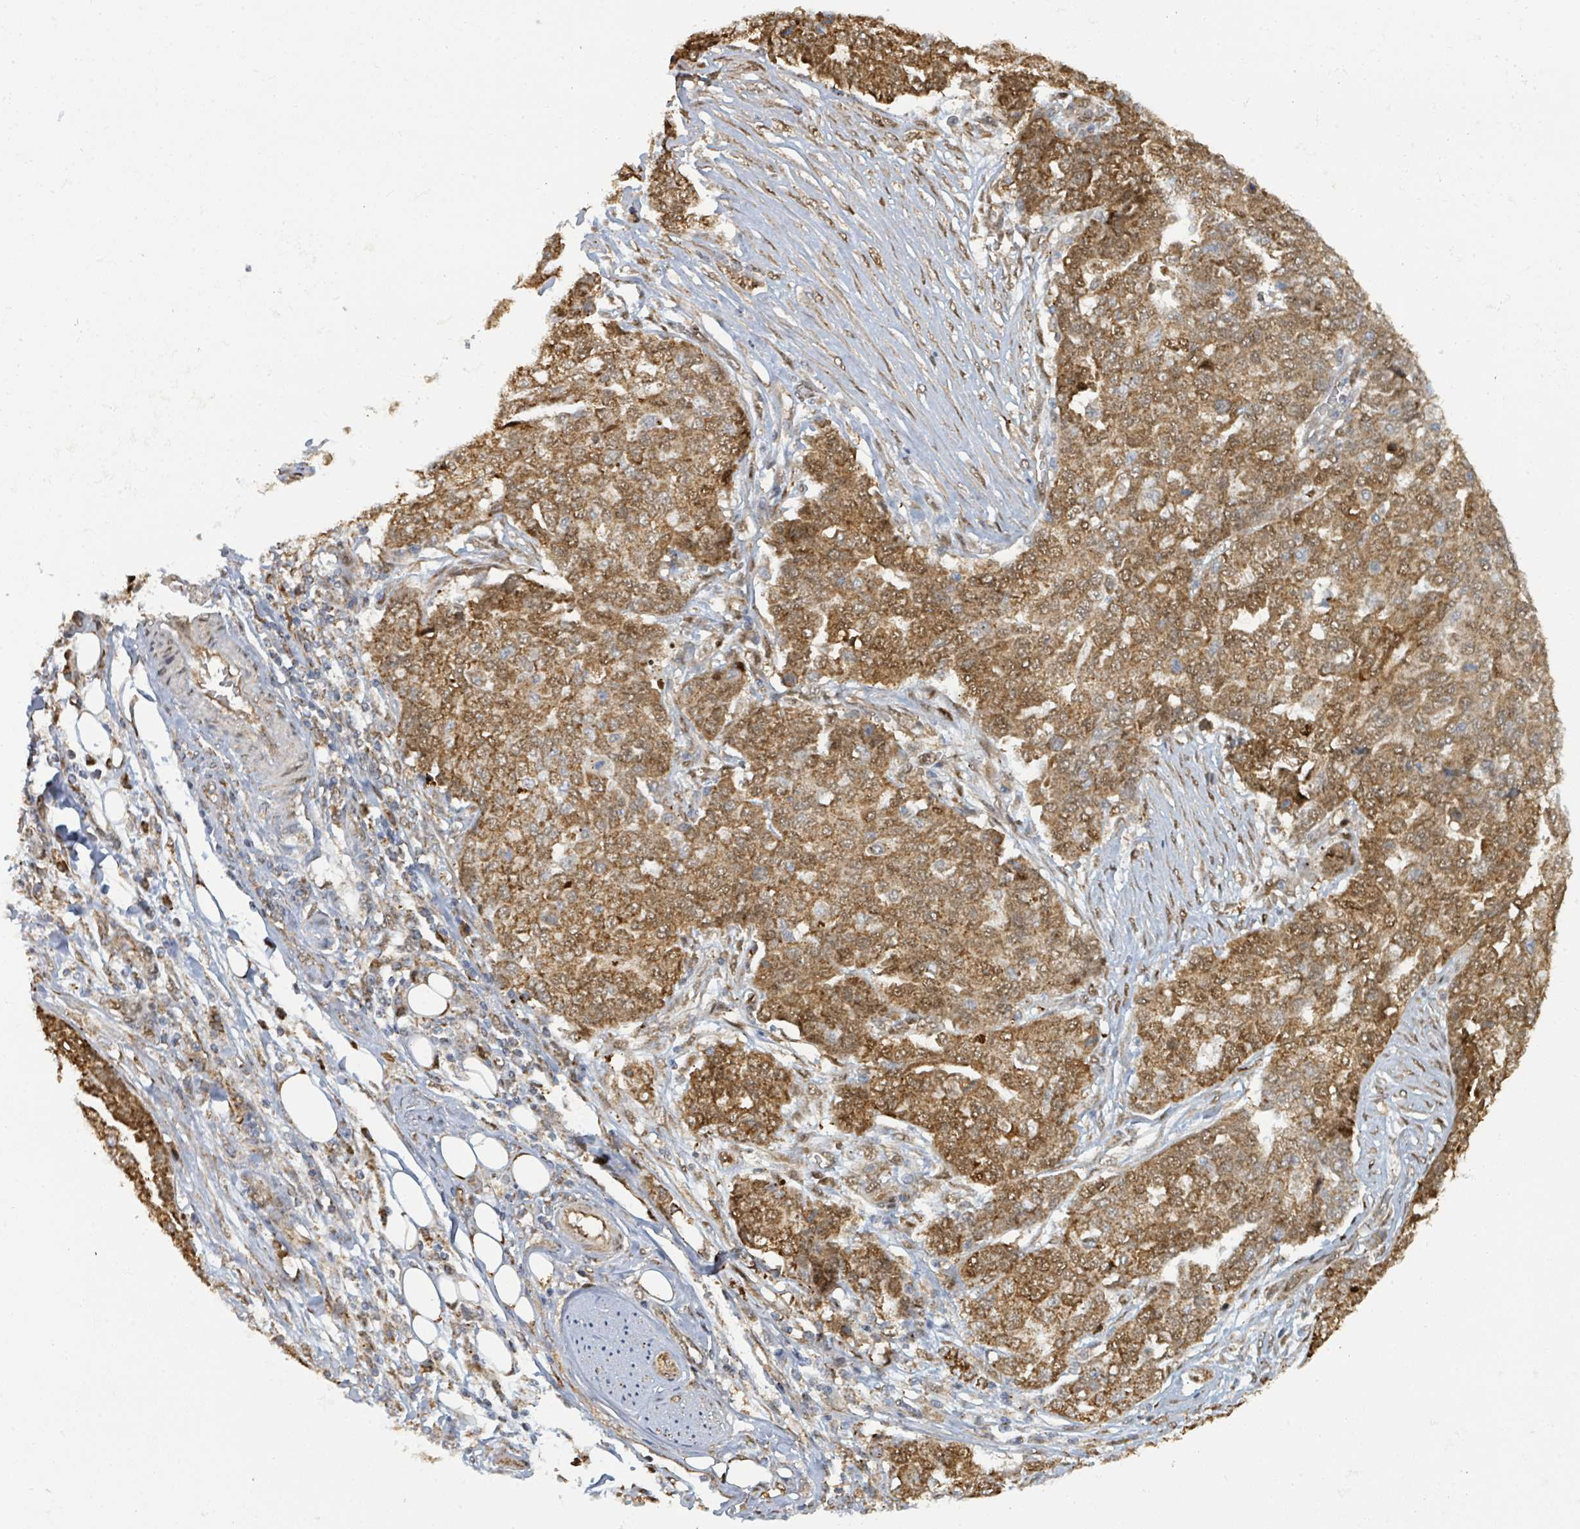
{"staining": {"intensity": "moderate", "quantity": ">75%", "location": "cytoplasmic/membranous,nuclear"}, "tissue": "ovarian cancer", "cell_type": "Tumor cells", "image_type": "cancer", "snomed": [{"axis": "morphology", "description": "Cystadenocarcinoma, serous, NOS"}, {"axis": "topography", "description": "Soft tissue"}, {"axis": "topography", "description": "Ovary"}], "caption": "Immunohistochemistry (IHC) photomicrograph of serous cystadenocarcinoma (ovarian) stained for a protein (brown), which exhibits medium levels of moderate cytoplasmic/membranous and nuclear positivity in approximately >75% of tumor cells.", "gene": "PSMB7", "patient": {"sex": "female", "age": 57}}